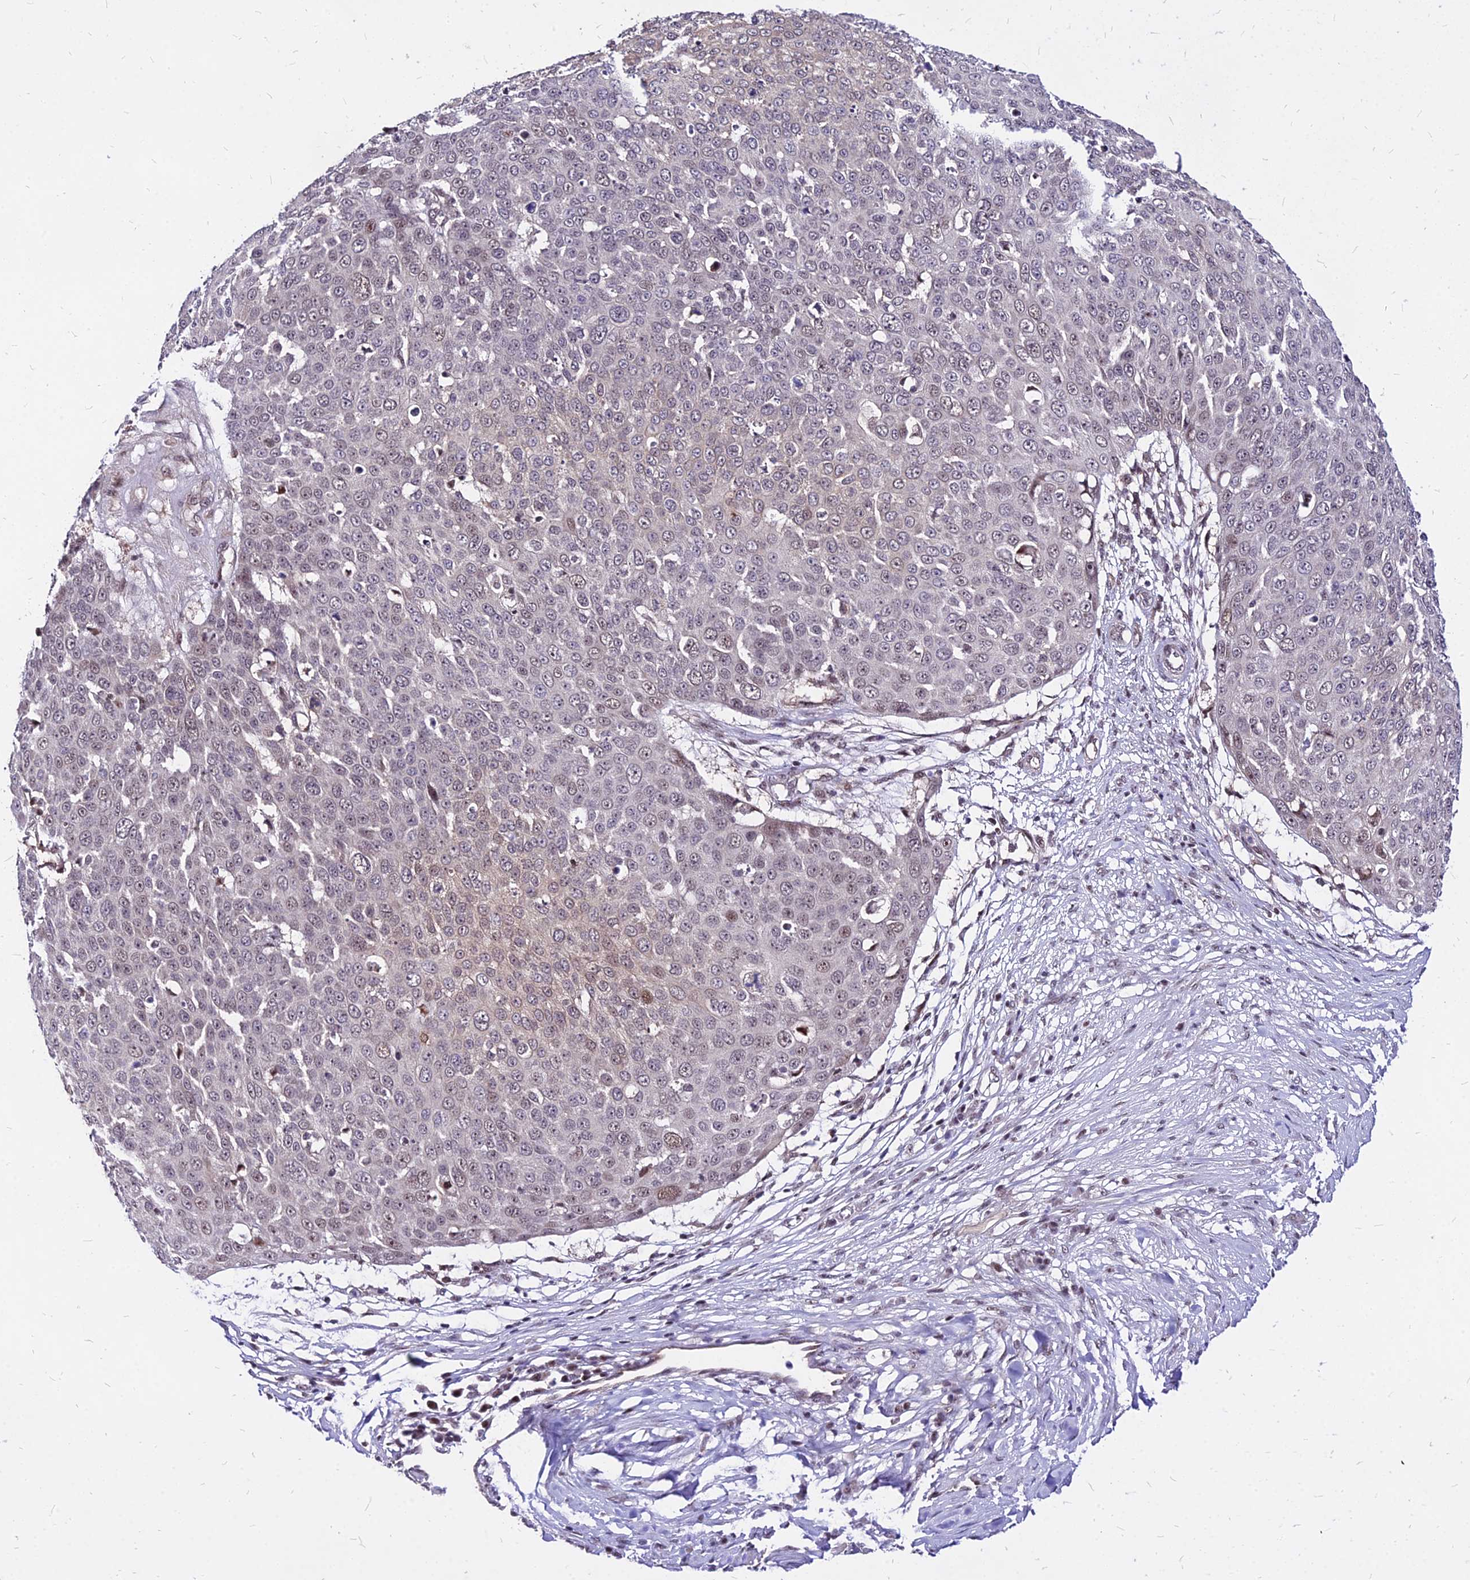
{"staining": {"intensity": "weak", "quantity": "<25%", "location": "nuclear"}, "tissue": "skin cancer", "cell_type": "Tumor cells", "image_type": "cancer", "snomed": [{"axis": "morphology", "description": "Squamous cell carcinoma, NOS"}, {"axis": "topography", "description": "Skin"}], "caption": "A micrograph of human skin cancer is negative for staining in tumor cells.", "gene": "DDX55", "patient": {"sex": "male", "age": 71}}